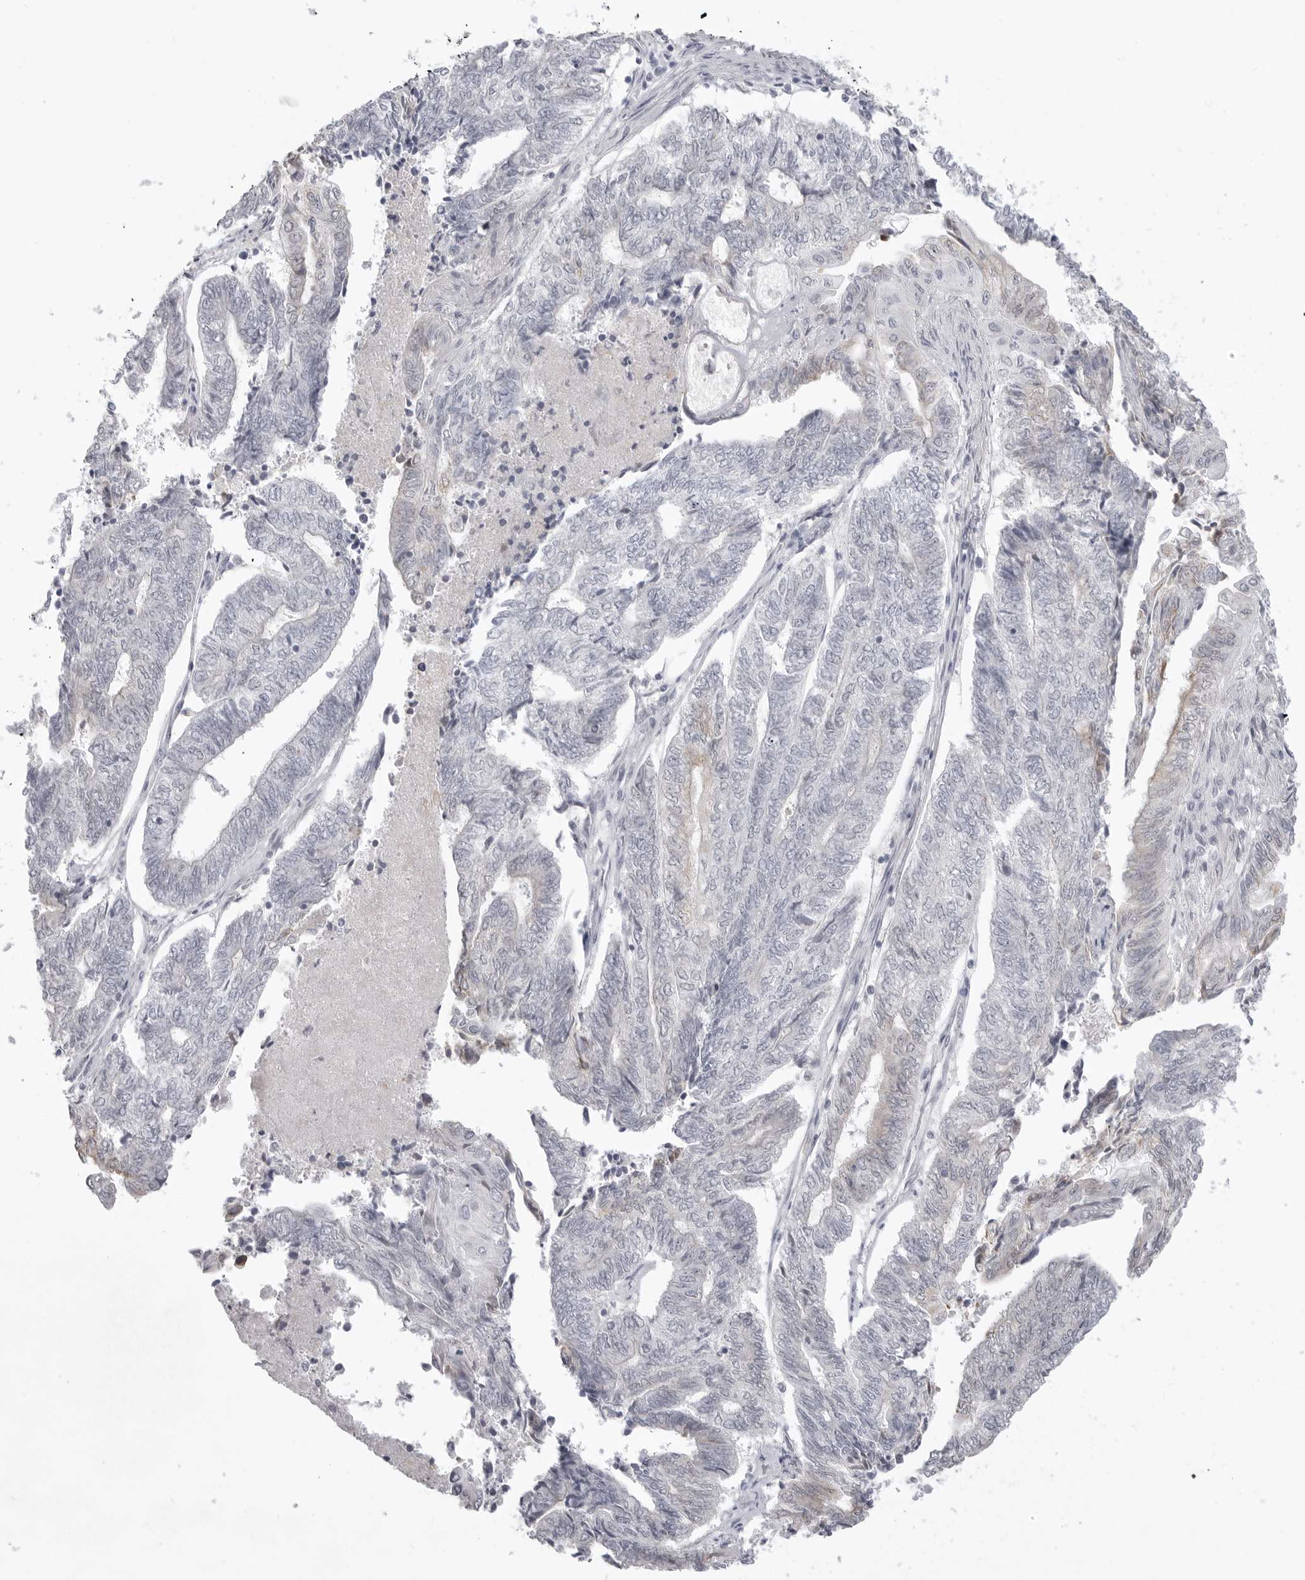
{"staining": {"intensity": "negative", "quantity": "none", "location": "none"}, "tissue": "endometrial cancer", "cell_type": "Tumor cells", "image_type": "cancer", "snomed": [{"axis": "morphology", "description": "Adenocarcinoma, NOS"}, {"axis": "topography", "description": "Uterus"}, {"axis": "topography", "description": "Endometrium"}], "caption": "Human endometrial adenocarcinoma stained for a protein using immunohistochemistry reveals no staining in tumor cells.", "gene": "TCTN3", "patient": {"sex": "female", "age": 70}}